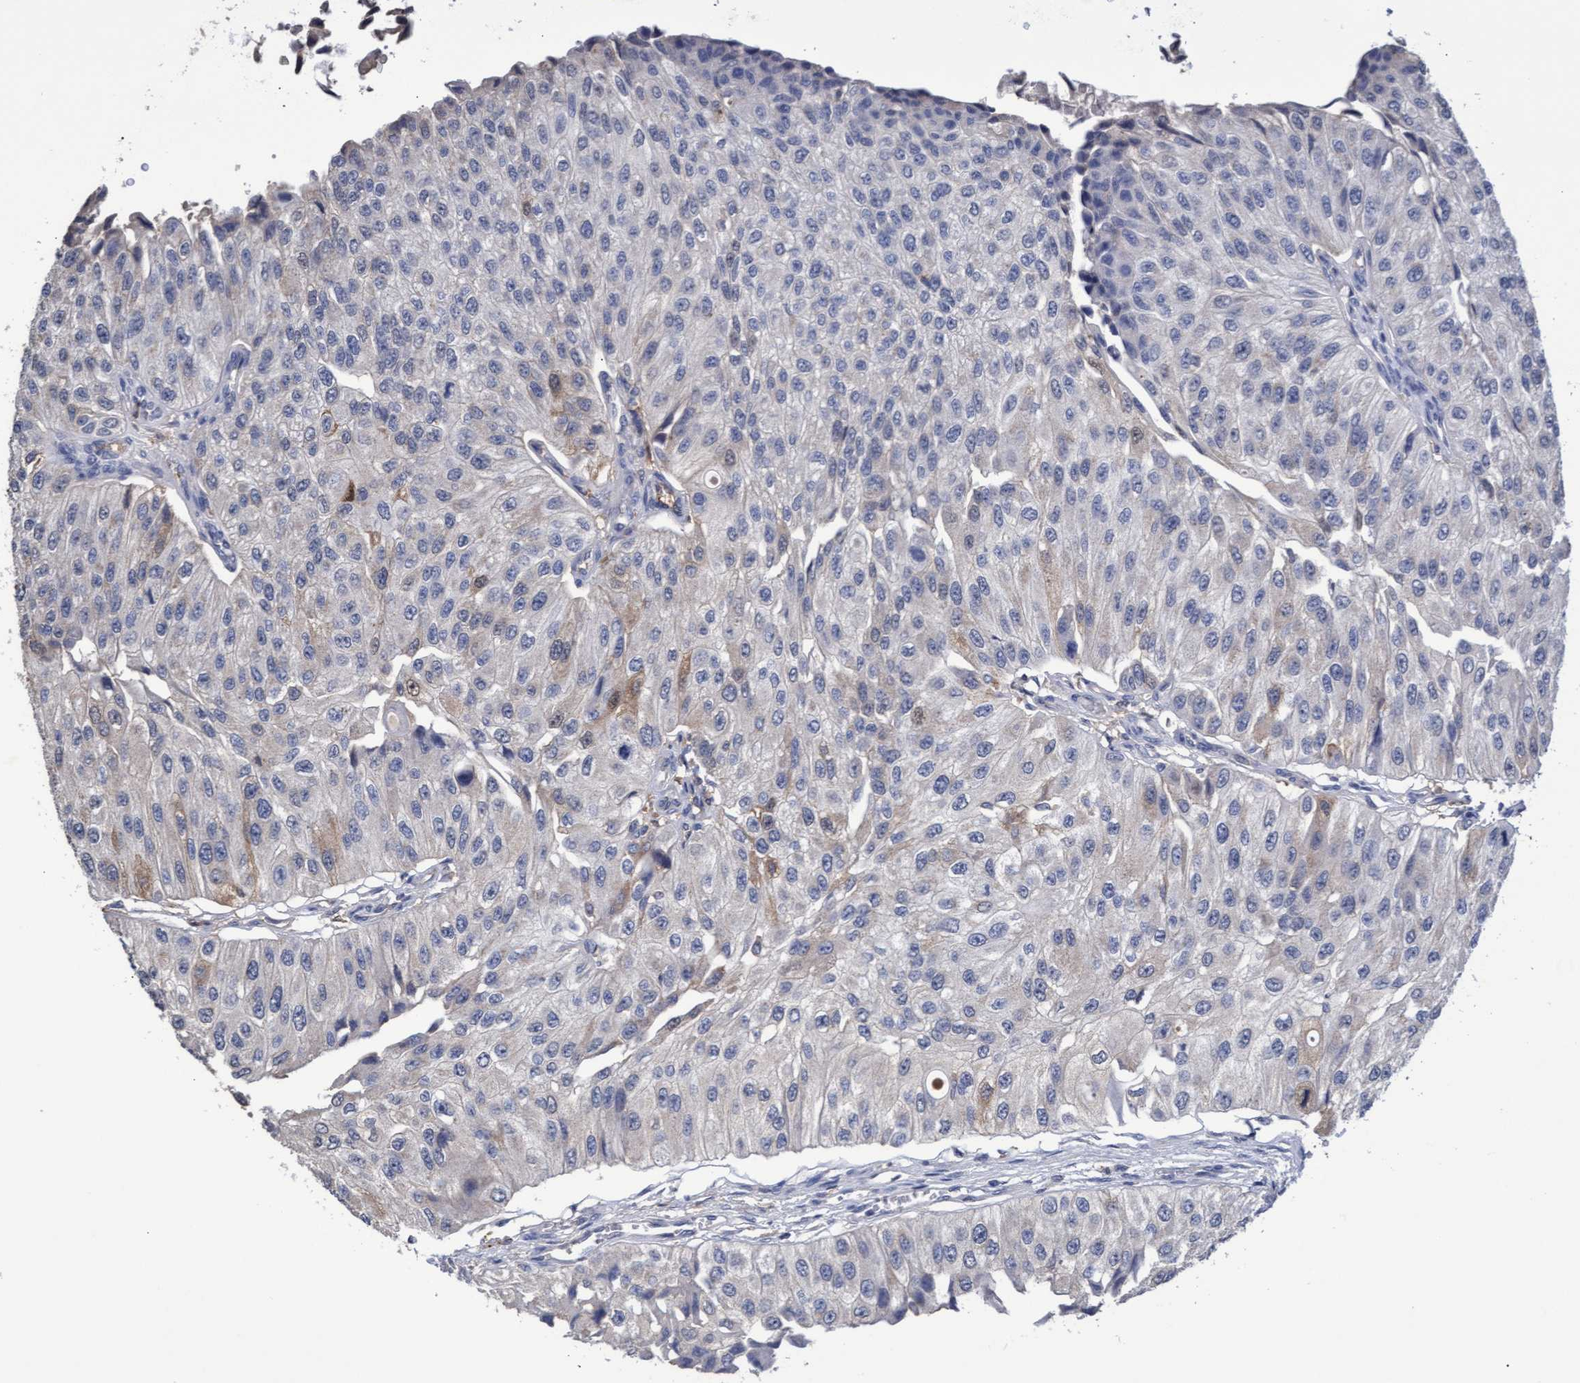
{"staining": {"intensity": "negative", "quantity": "none", "location": "none"}, "tissue": "urothelial cancer", "cell_type": "Tumor cells", "image_type": "cancer", "snomed": [{"axis": "morphology", "description": "Urothelial carcinoma, High grade"}, {"axis": "topography", "description": "Kidney"}, {"axis": "topography", "description": "Urinary bladder"}], "caption": "Urothelial cancer stained for a protein using IHC demonstrates no expression tumor cells.", "gene": "GPR39", "patient": {"sex": "male", "age": 77}}